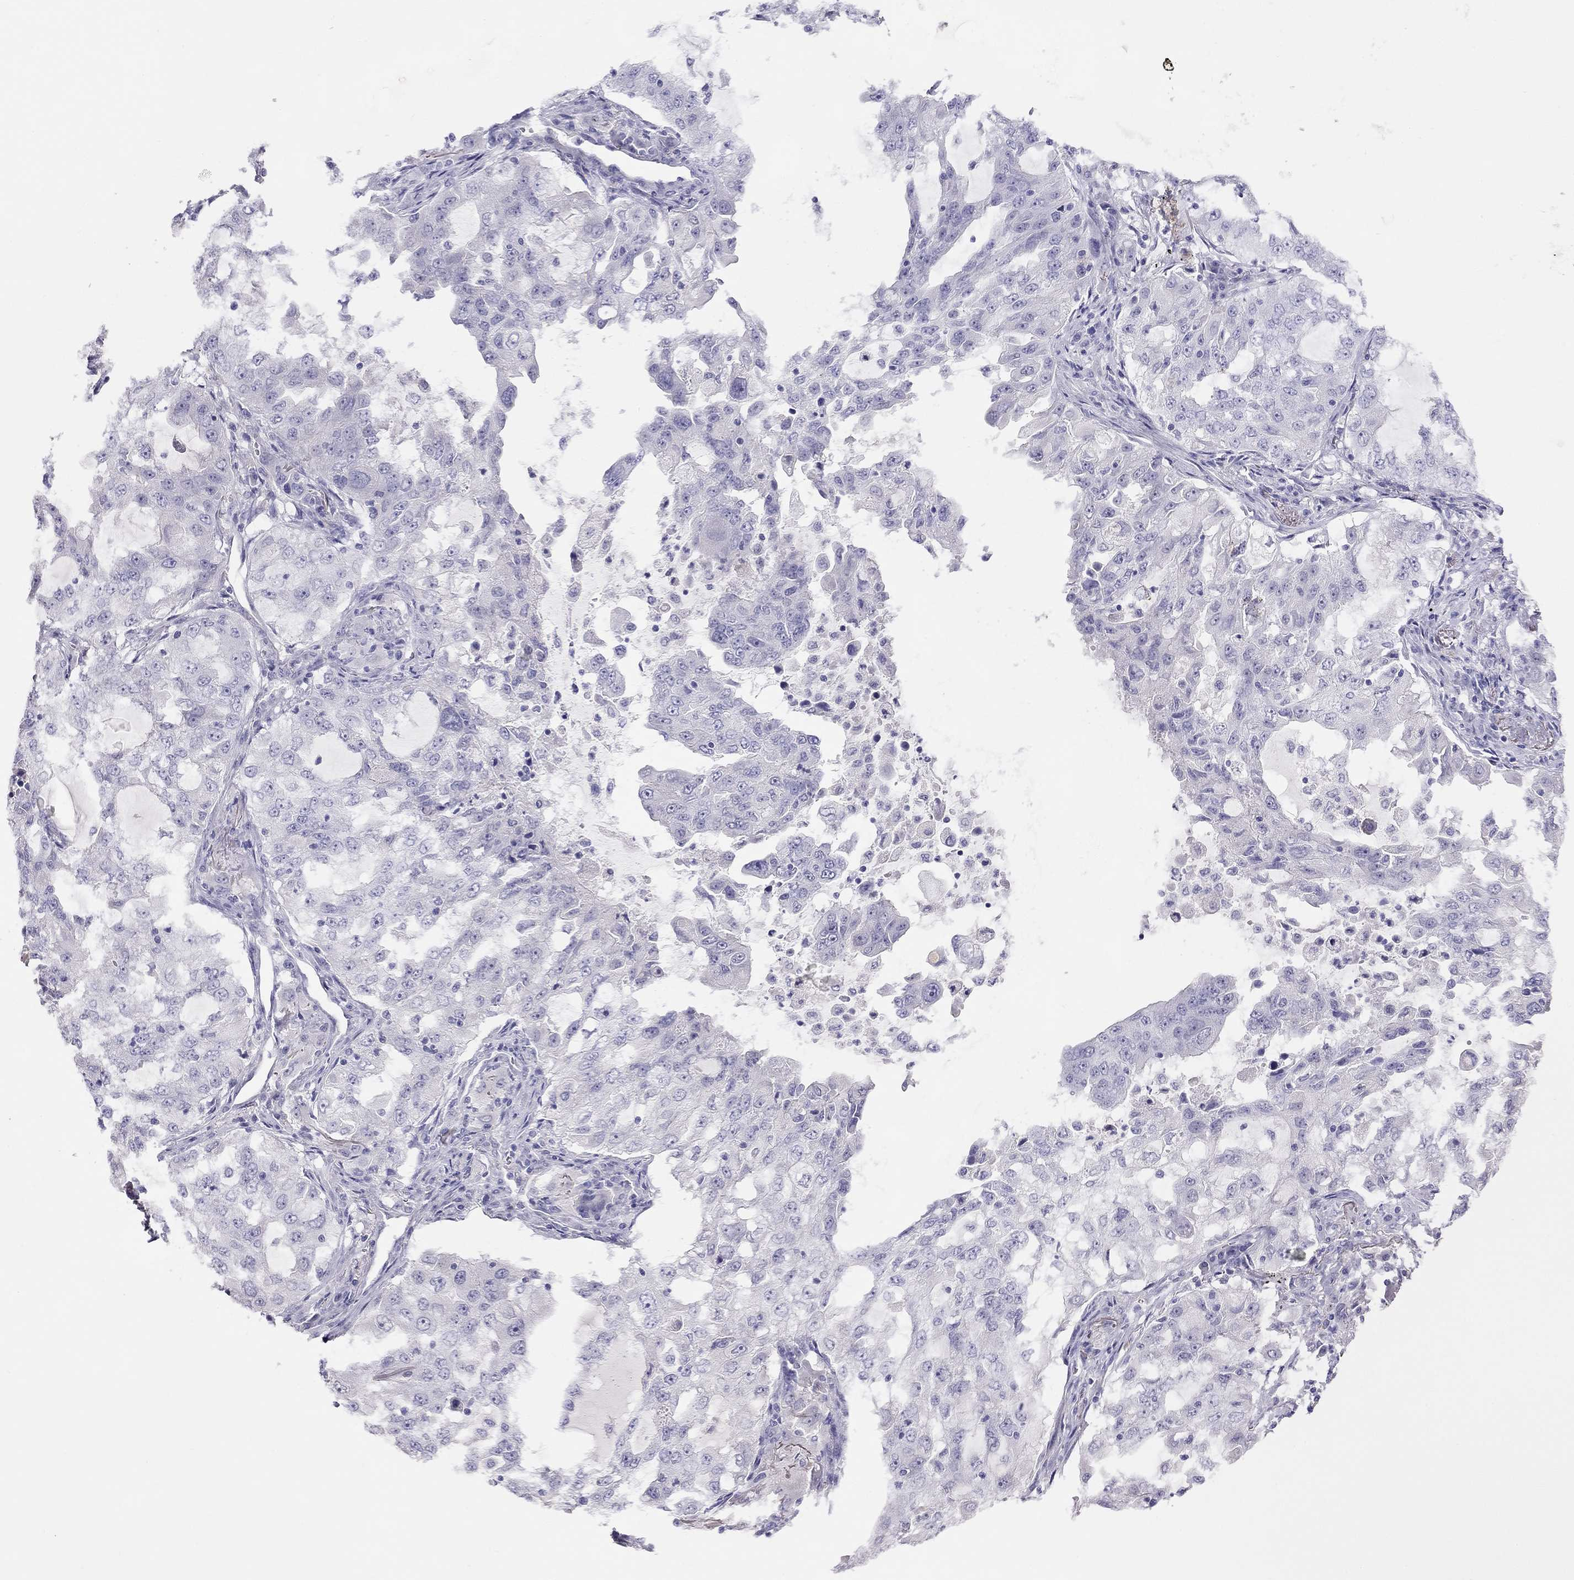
{"staining": {"intensity": "negative", "quantity": "none", "location": "none"}, "tissue": "lung cancer", "cell_type": "Tumor cells", "image_type": "cancer", "snomed": [{"axis": "morphology", "description": "Adenocarcinoma, NOS"}, {"axis": "topography", "description": "Lung"}], "caption": "The histopathology image demonstrates no staining of tumor cells in lung adenocarcinoma.", "gene": "KCNV2", "patient": {"sex": "female", "age": 61}}